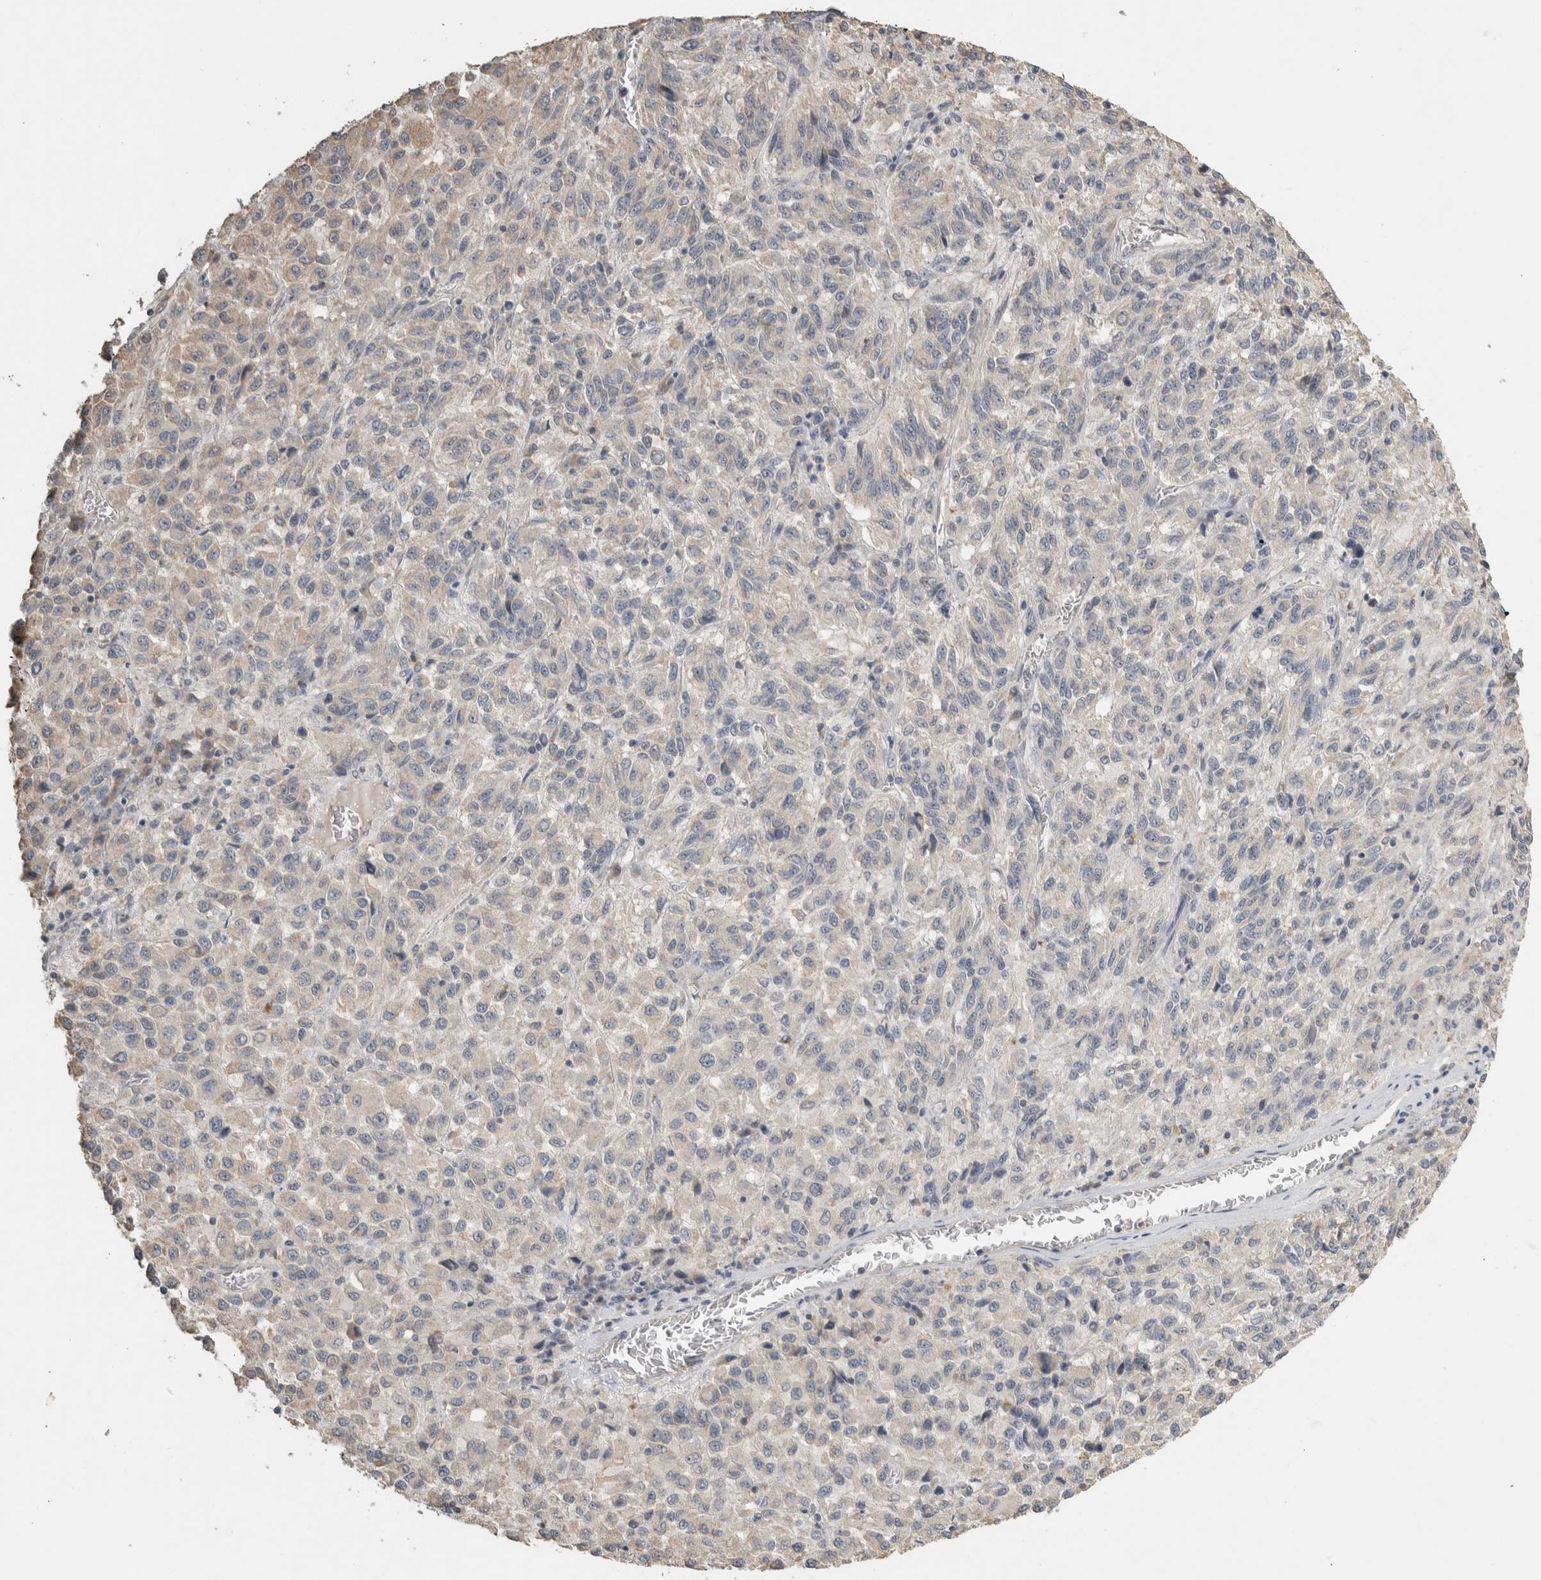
{"staining": {"intensity": "weak", "quantity": "<25%", "location": "cytoplasmic/membranous"}, "tissue": "skin cancer", "cell_type": "Tumor cells", "image_type": "cancer", "snomed": [{"axis": "morphology", "description": "Squamous cell carcinoma, NOS"}, {"axis": "topography", "description": "Skin"}], "caption": "Immunohistochemistry image of neoplastic tissue: human skin cancer stained with DAB (3,3'-diaminobenzidine) shows no significant protein staining in tumor cells.", "gene": "EIF3H", "patient": {"sex": "female", "age": 73}}